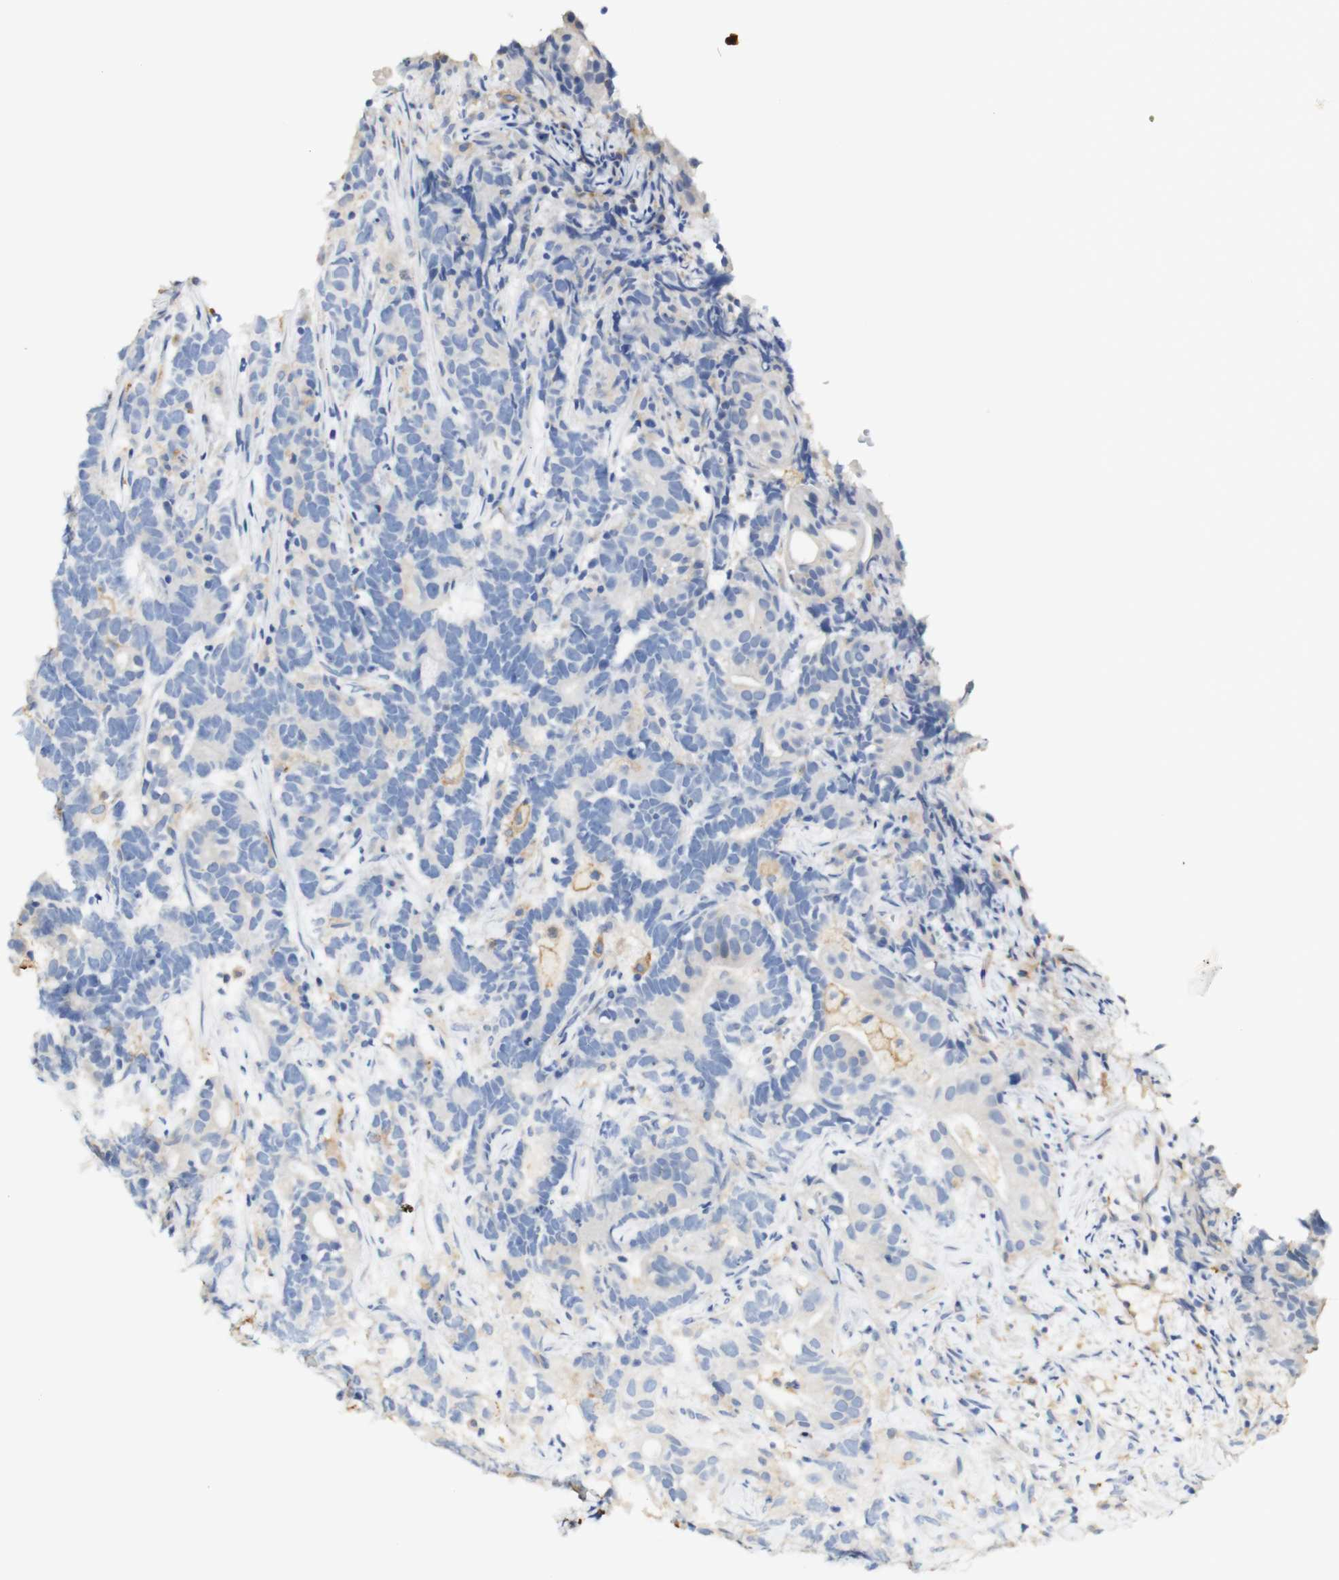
{"staining": {"intensity": "negative", "quantity": "none", "location": "none"}, "tissue": "testis cancer", "cell_type": "Tumor cells", "image_type": "cancer", "snomed": [{"axis": "morphology", "description": "Carcinoma, Embryonal, NOS"}, {"axis": "topography", "description": "Testis"}], "caption": "Testis embryonal carcinoma was stained to show a protein in brown. There is no significant staining in tumor cells.", "gene": "FCGRT", "patient": {"sex": "male", "age": 26}}